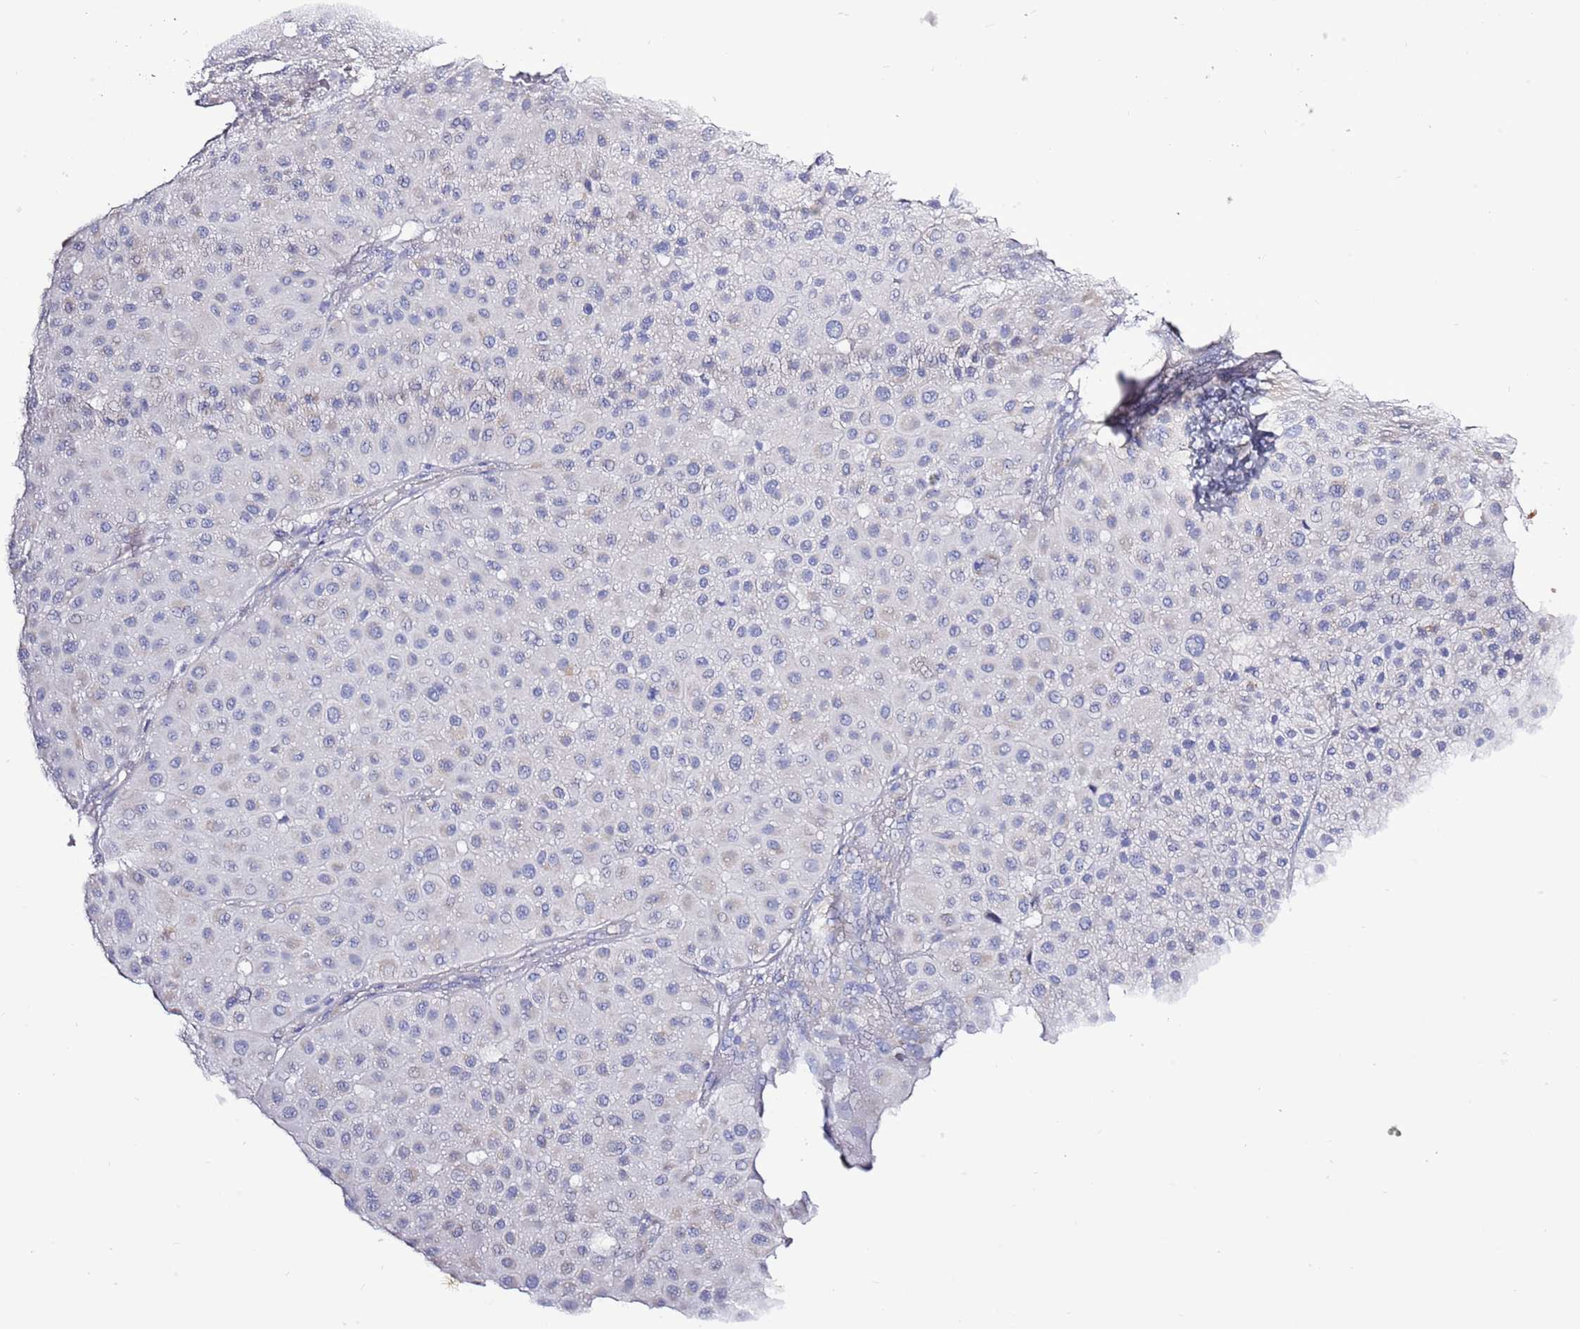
{"staining": {"intensity": "negative", "quantity": "none", "location": "none"}, "tissue": "melanoma", "cell_type": "Tumor cells", "image_type": "cancer", "snomed": [{"axis": "morphology", "description": "Malignant melanoma, Metastatic site"}, {"axis": "topography", "description": "Smooth muscle"}], "caption": "Tumor cells show no significant protein positivity in melanoma. (Brightfield microscopy of DAB IHC at high magnification).", "gene": "SLC23A1", "patient": {"sex": "male", "age": 41}}